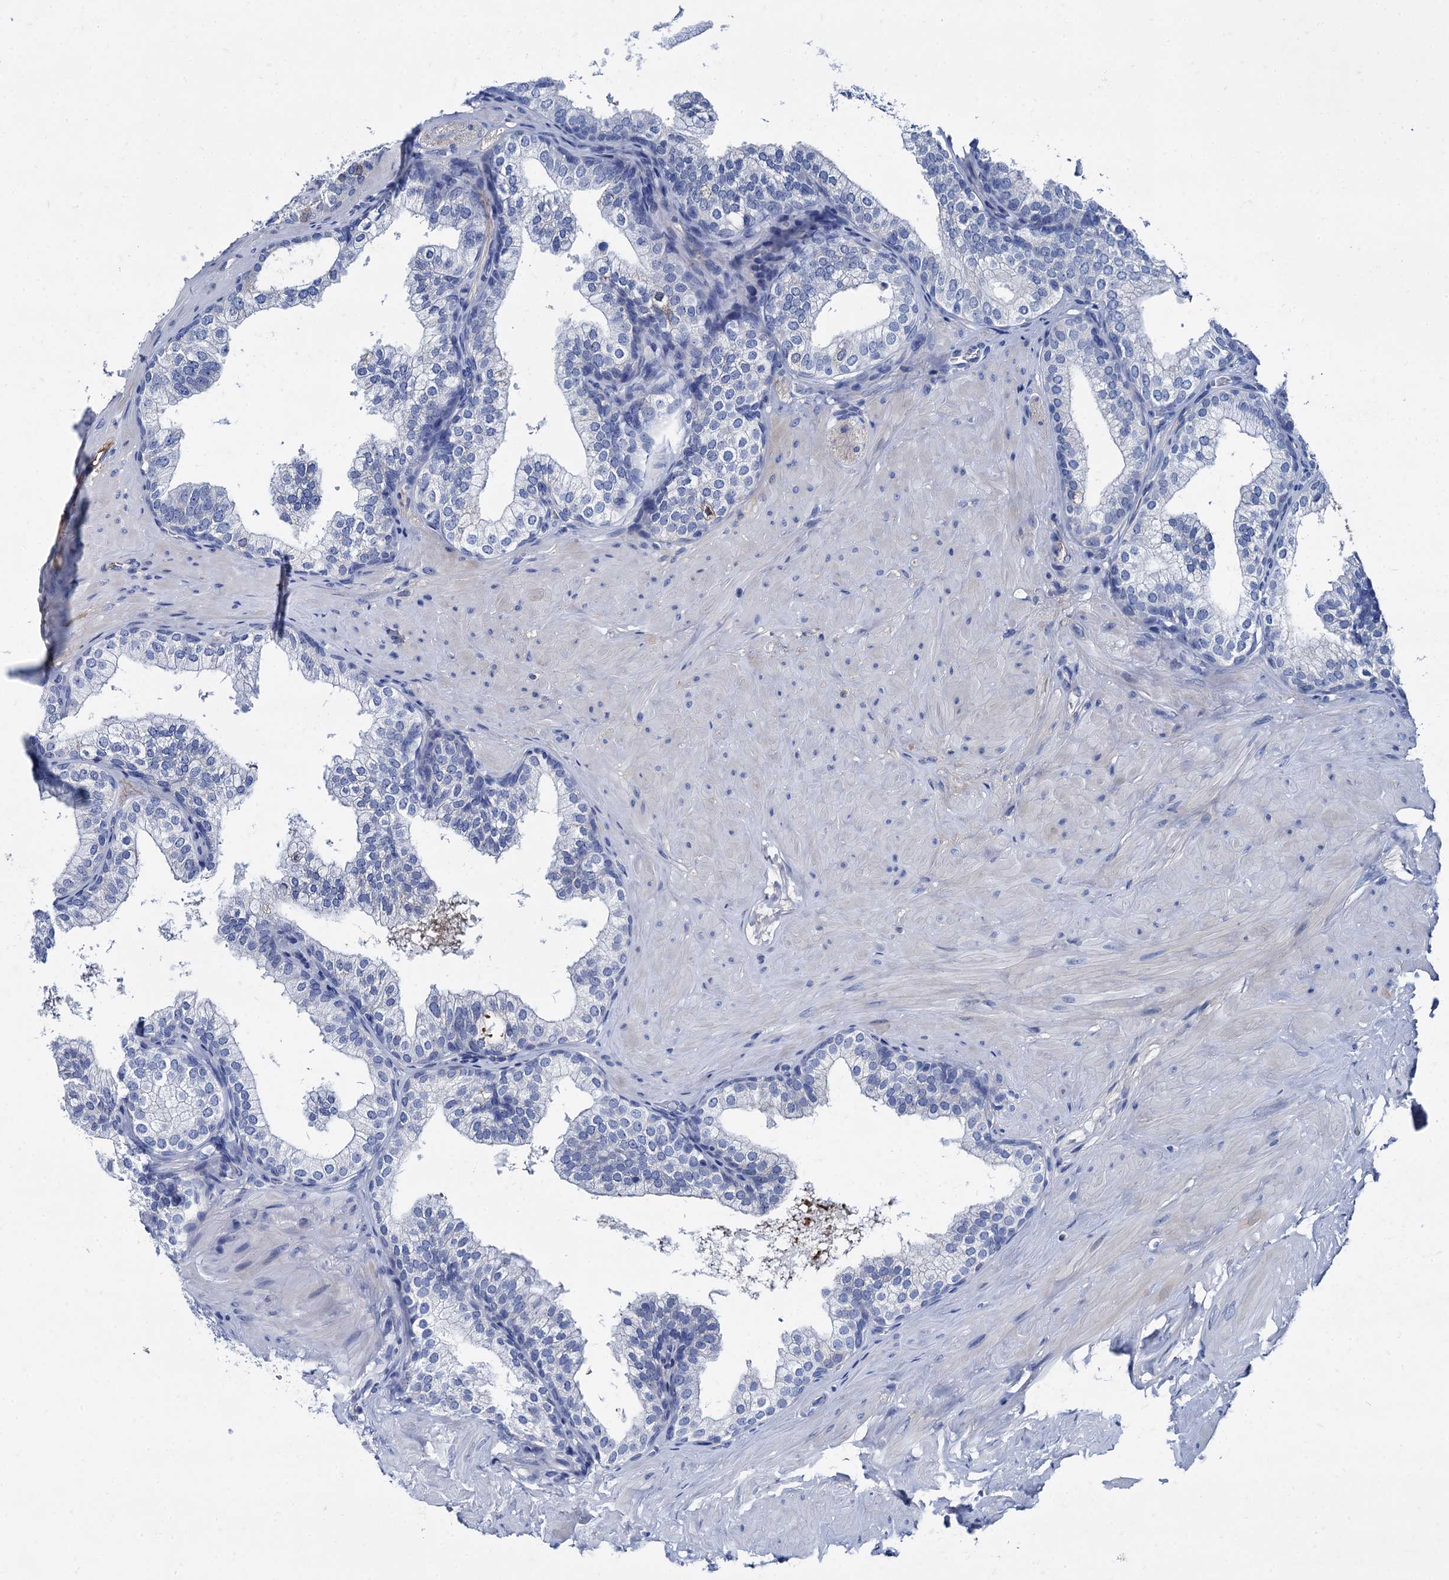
{"staining": {"intensity": "negative", "quantity": "none", "location": "none"}, "tissue": "prostate", "cell_type": "Glandular cells", "image_type": "normal", "snomed": [{"axis": "morphology", "description": "Normal tissue, NOS"}, {"axis": "topography", "description": "Prostate"}], "caption": "A histopathology image of prostate stained for a protein displays no brown staining in glandular cells. (Brightfield microscopy of DAB (3,3'-diaminobenzidine) immunohistochemistry (IHC) at high magnification).", "gene": "TMEM72", "patient": {"sex": "male", "age": 60}}